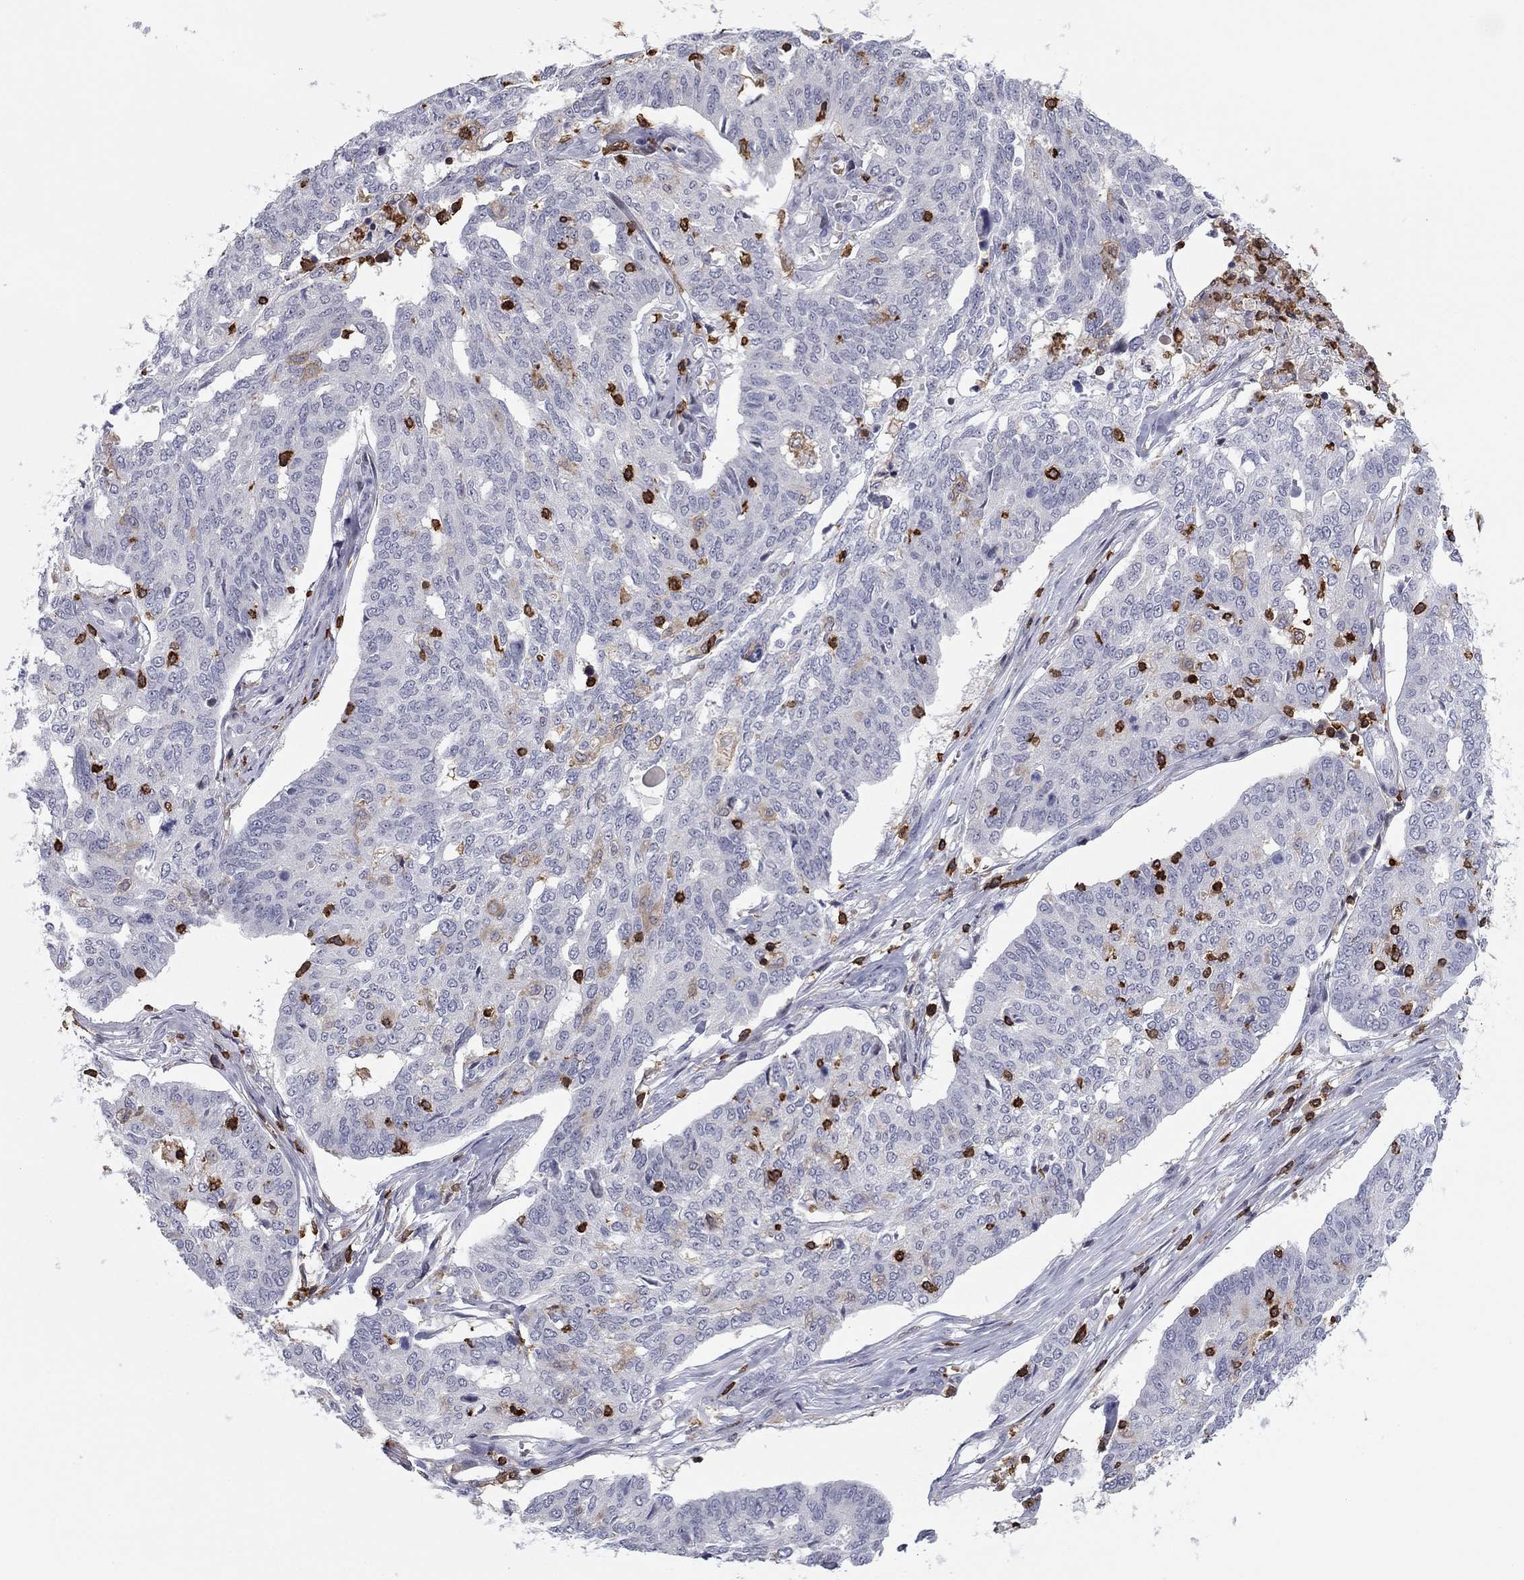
{"staining": {"intensity": "weak", "quantity": "<25%", "location": "cytoplasmic/membranous"}, "tissue": "ovarian cancer", "cell_type": "Tumor cells", "image_type": "cancer", "snomed": [{"axis": "morphology", "description": "Cystadenocarcinoma, serous, NOS"}, {"axis": "topography", "description": "Ovary"}], "caption": "Immunohistochemical staining of ovarian cancer shows no significant staining in tumor cells. (Stains: DAB immunohistochemistry (IHC) with hematoxylin counter stain, Microscopy: brightfield microscopy at high magnification).", "gene": "ARHGAP27", "patient": {"sex": "female", "age": 67}}